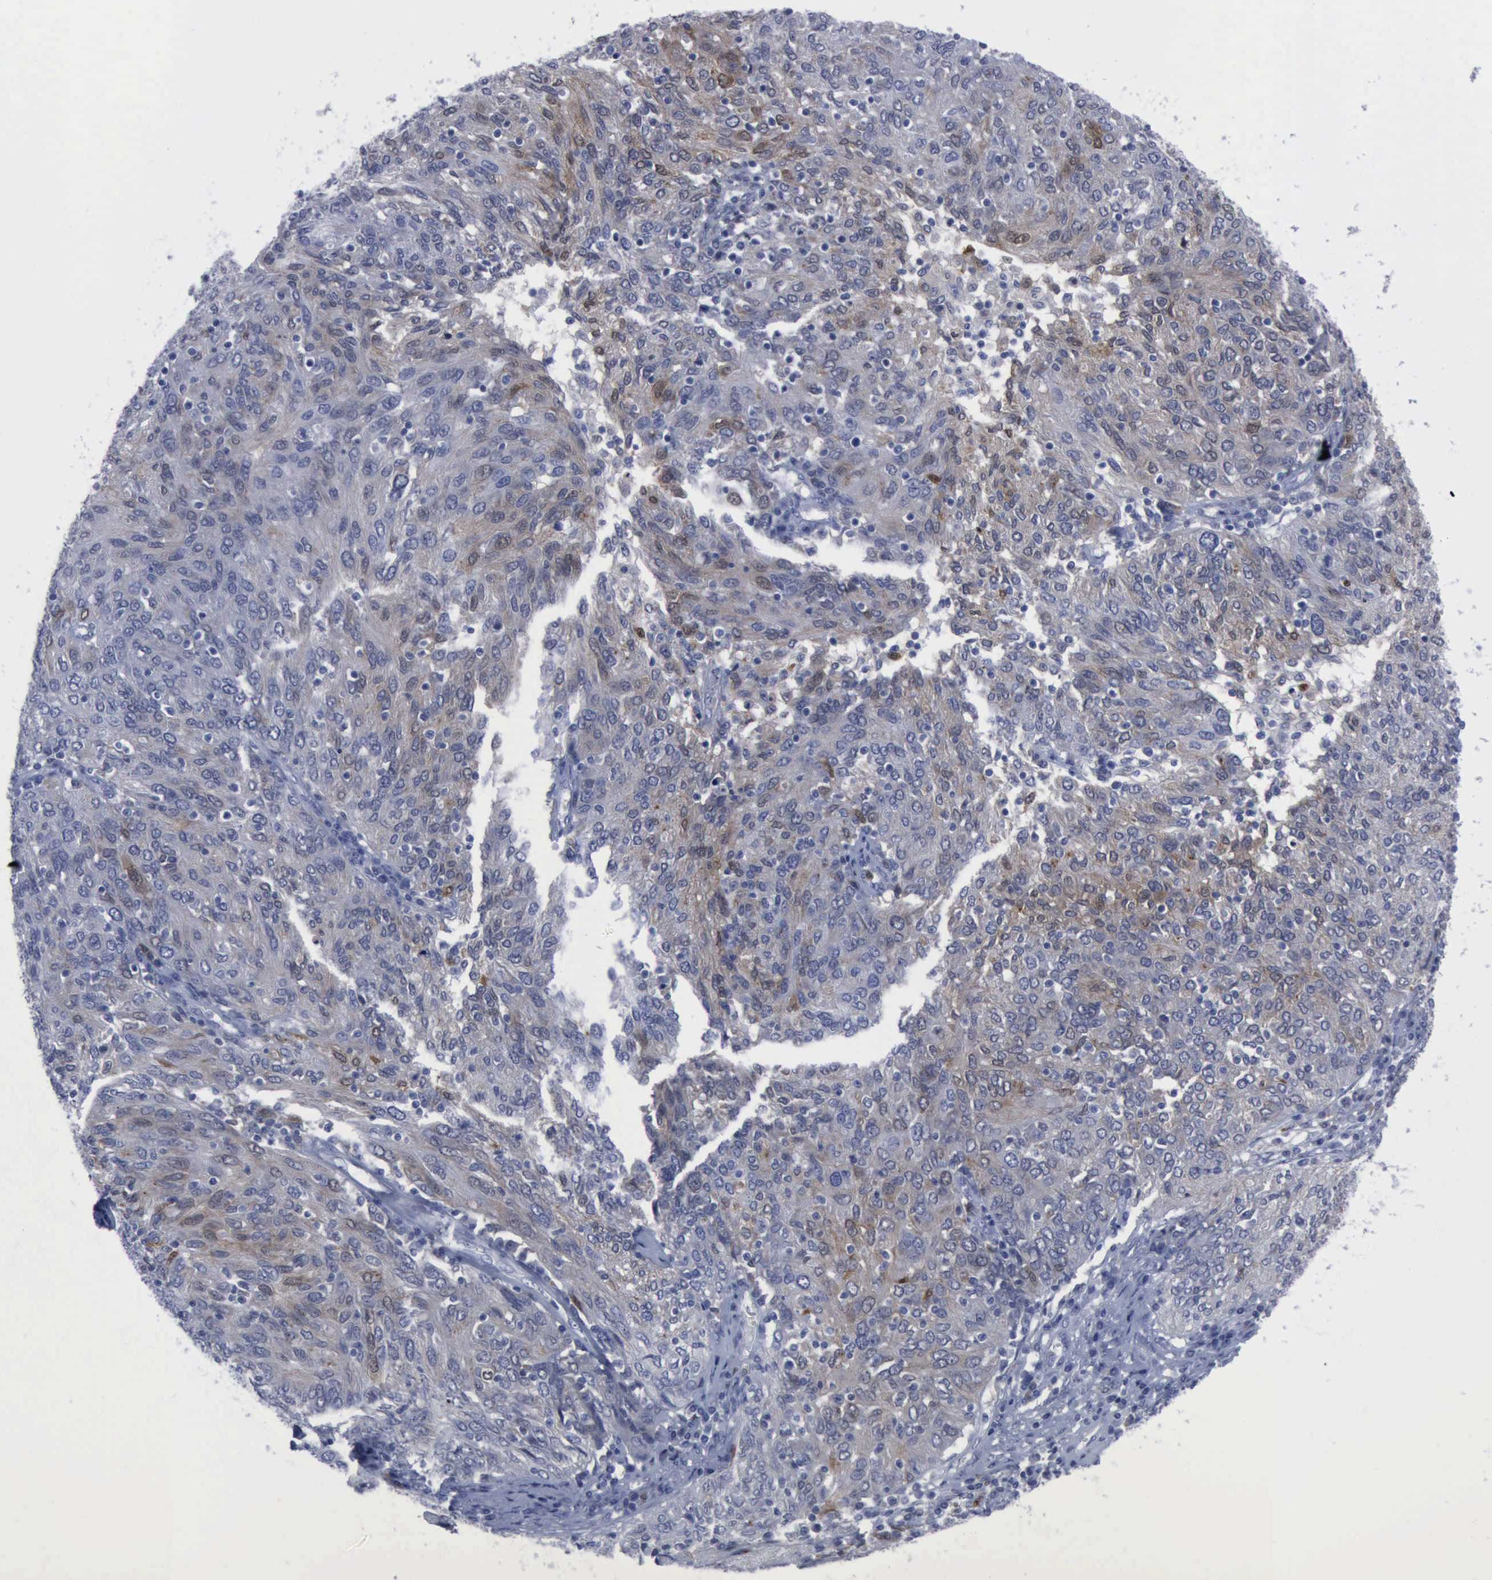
{"staining": {"intensity": "weak", "quantity": "25%-75%", "location": "cytoplasmic/membranous"}, "tissue": "ovarian cancer", "cell_type": "Tumor cells", "image_type": "cancer", "snomed": [{"axis": "morphology", "description": "Carcinoma, endometroid"}, {"axis": "topography", "description": "Ovary"}], "caption": "Tumor cells reveal low levels of weak cytoplasmic/membranous staining in approximately 25%-75% of cells in human endometroid carcinoma (ovarian). The staining was performed using DAB (3,3'-diaminobenzidine), with brown indicating positive protein expression. Nuclei are stained blue with hematoxylin.", "gene": "CSTA", "patient": {"sex": "female", "age": 50}}